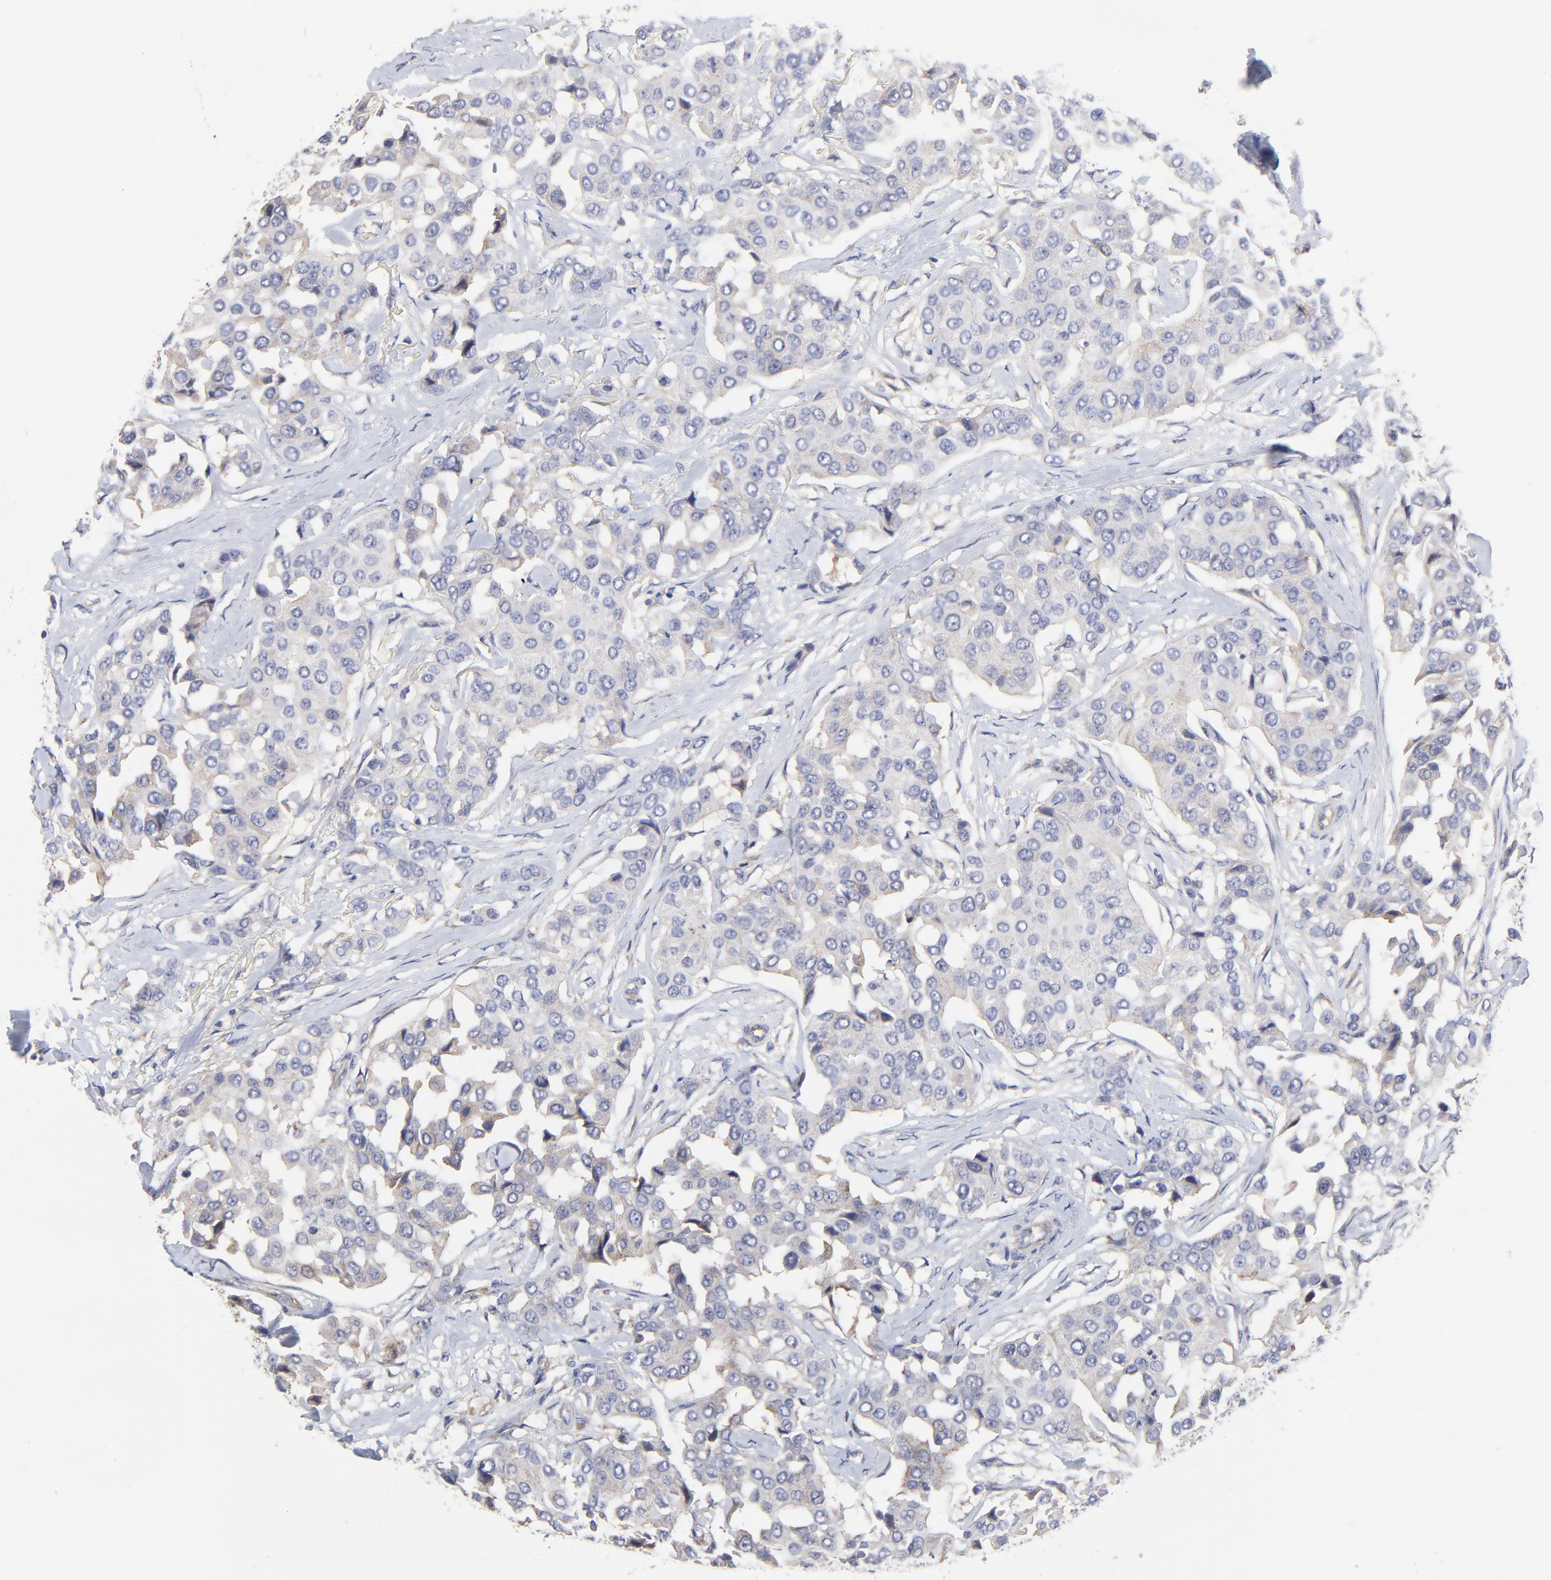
{"staining": {"intensity": "weak", "quantity": "<25%", "location": "cytoplasmic/membranous"}, "tissue": "breast cancer", "cell_type": "Tumor cells", "image_type": "cancer", "snomed": [{"axis": "morphology", "description": "Duct carcinoma"}, {"axis": "topography", "description": "Breast"}], "caption": "Immunohistochemistry image of neoplastic tissue: human breast infiltrating ductal carcinoma stained with DAB exhibits no significant protein staining in tumor cells.", "gene": "SULF2", "patient": {"sex": "female", "age": 80}}